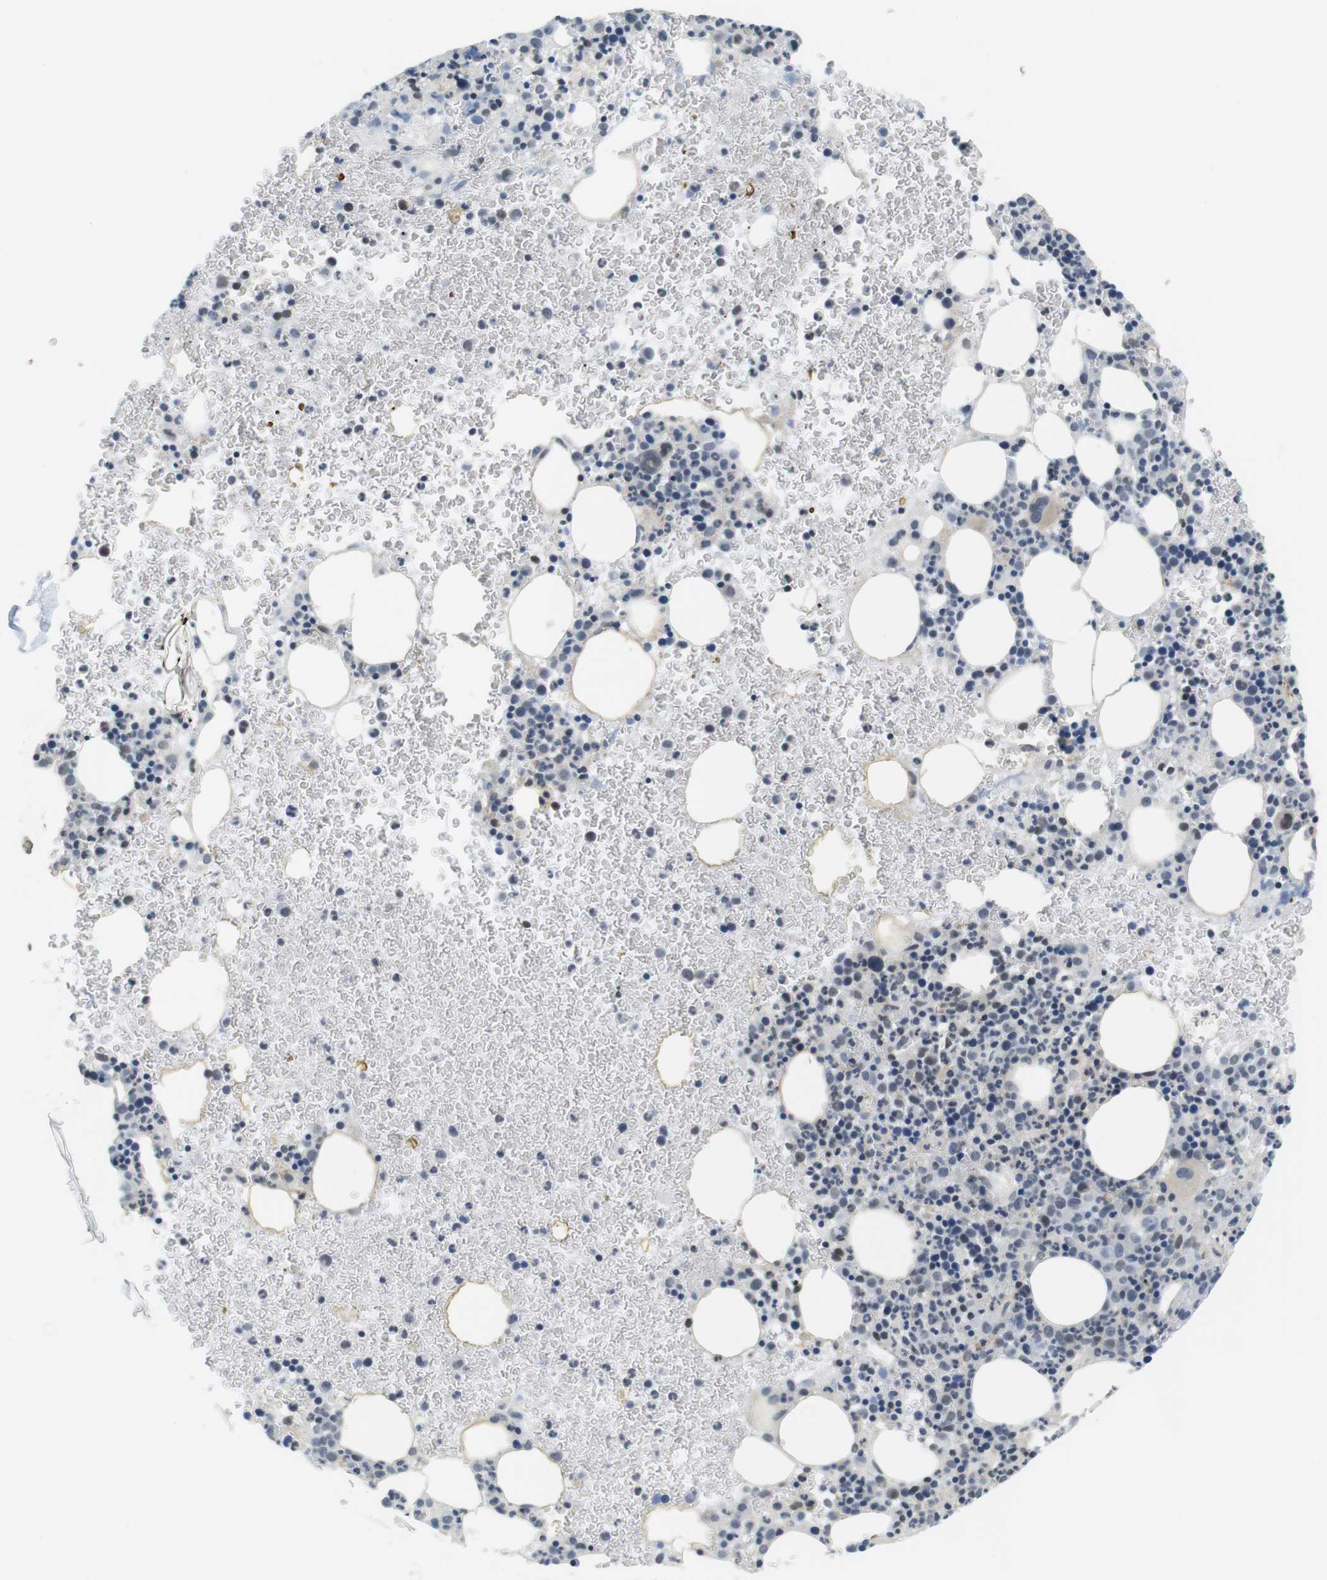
{"staining": {"intensity": "negative", "quantity": "none", "location": "none"}, "tissue": "bone marrow", "cell_type": "Hematopoietic cells", "image_type": "normal", "snomed": [{"axis": "morphology", "description": "Normal tissue, NOS"}, {"axis": "morphology", "description": "Inflammation, NOS"}, {"axis": "topography", "description": "Bone marrow"}], "caption": "This is an IHC micrograph of normal human bone marrow. There is no staining in hematopoietic cells.", "gene": "BRD4", "patient": {"sex": "female", "age": 54}}